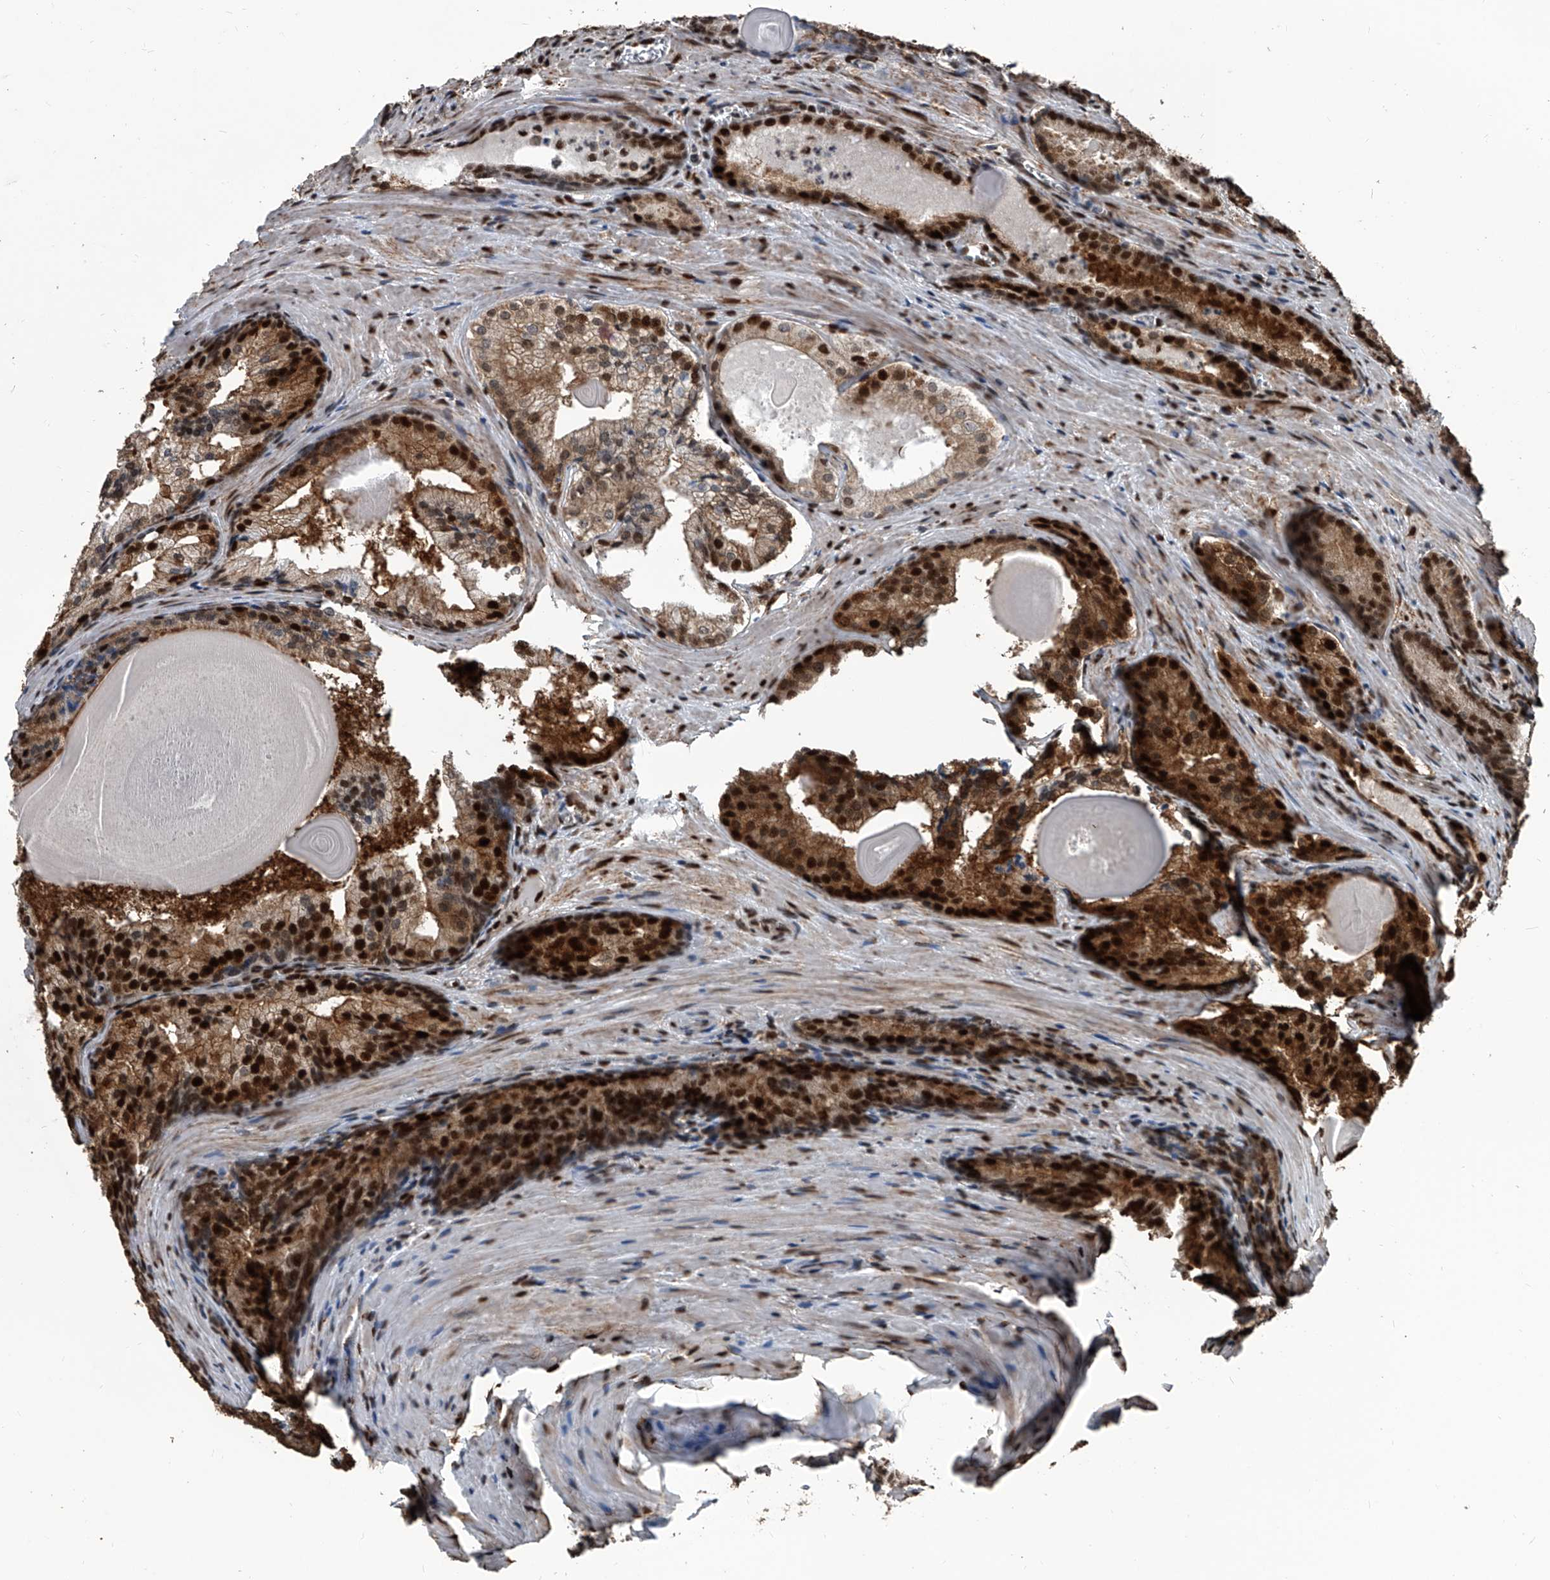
{"staining": {"intensity": "strong", "quantity": ">75%", "location": "cytoplasmic/membranous,nuclear"}, "tissue": "prostate cancer", "cell_type": "Tumor cells", "image_type": "cancer", "snomed": [{"axis": "morphology", "description": "Adenocarcinoma, Low grade"}, {"axis": "topography", "description": "Prostate"}], "caption": "The histopathology image shows staining of prostate cancer, revealing strong cytoplasmic/membranous and nuclear protein positivity (brown color) within tumor cells.", "gene": "FKBP5", "patient": {"sex": "male", "age": 54}}